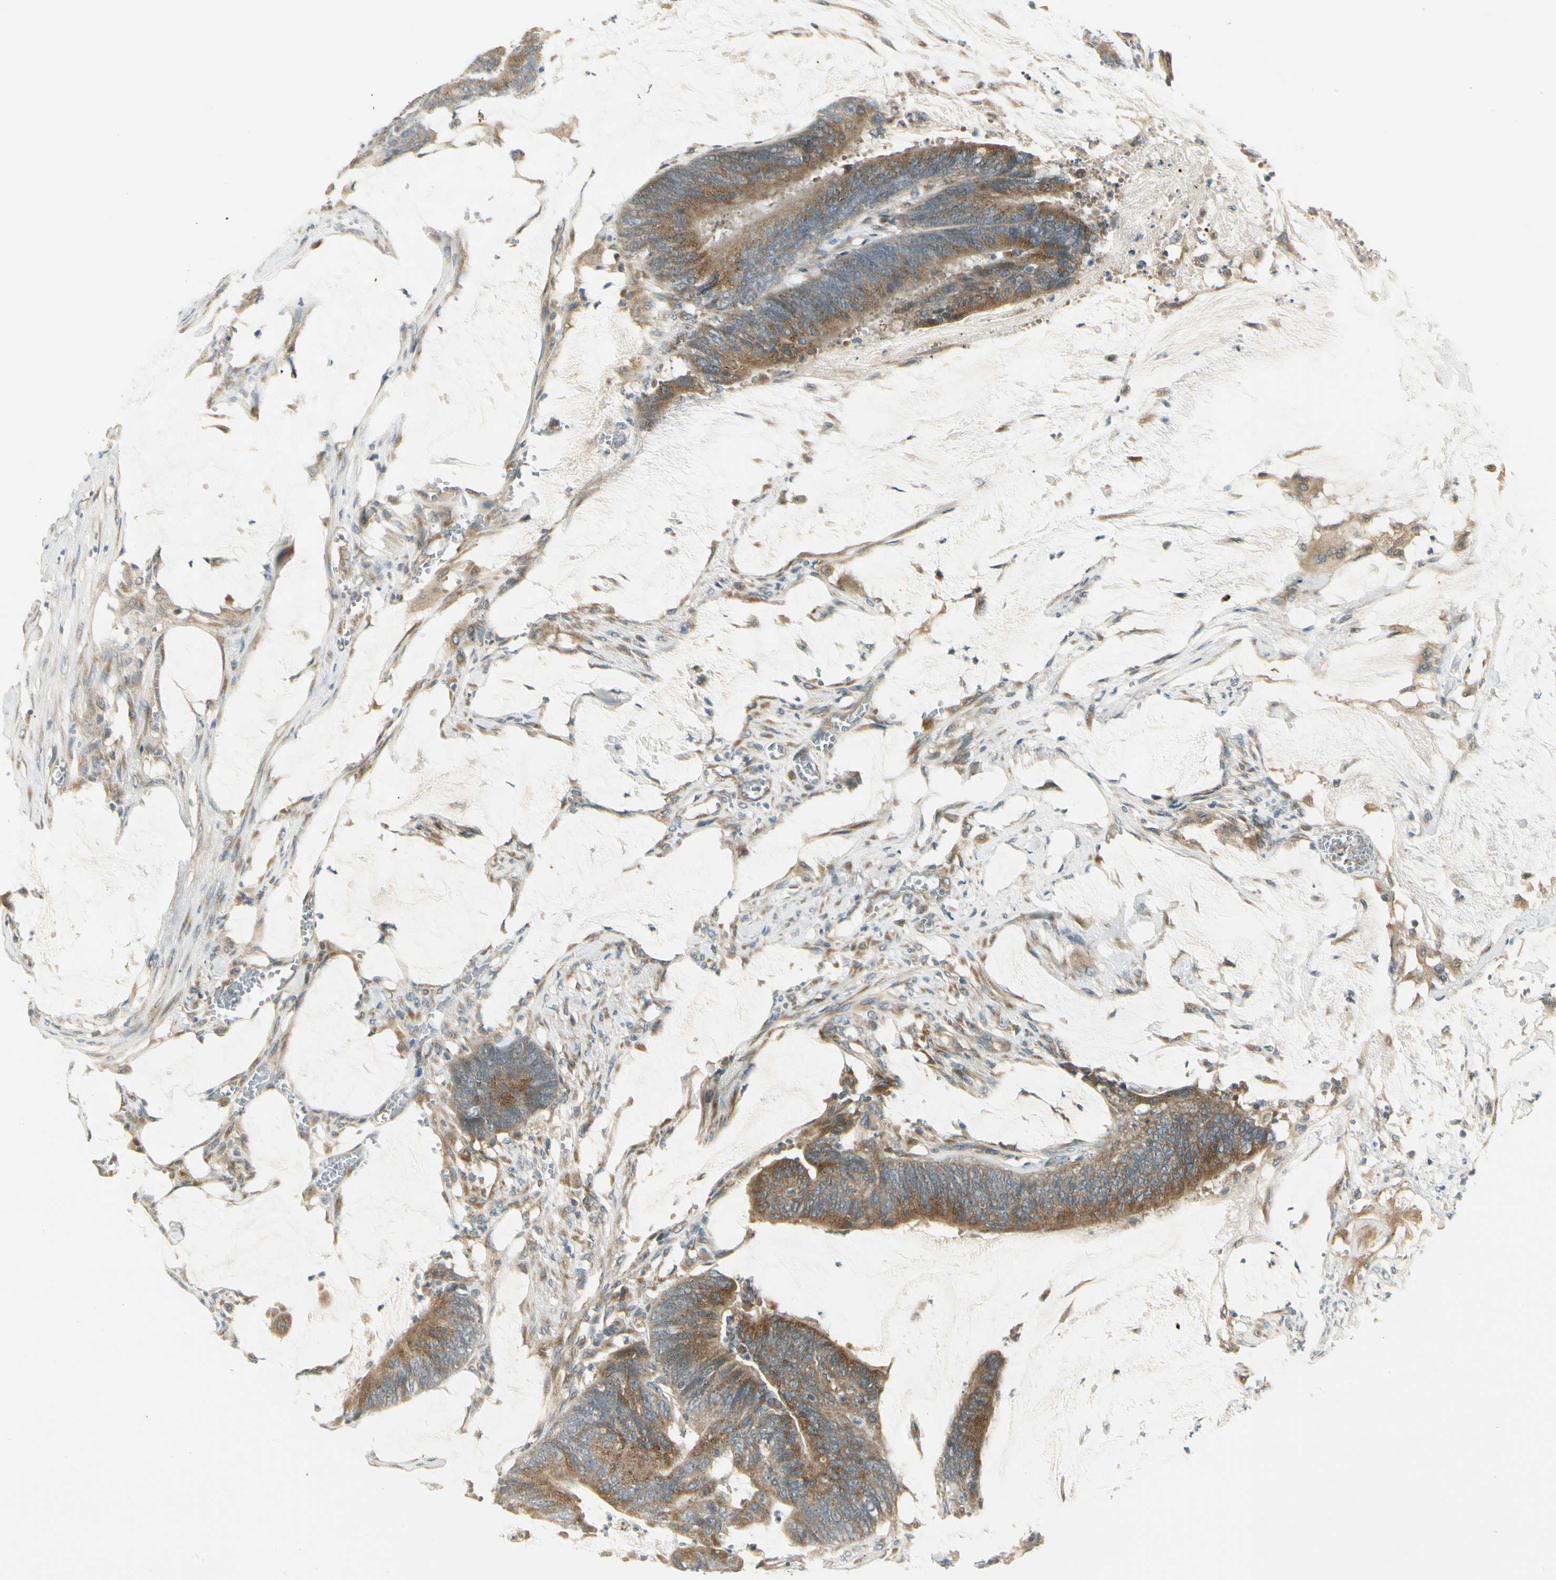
{"staining": {"intensity": "strong", "quantity": ">75%", "location": "cytoplasmic/membranous"}, "tissue": "colorectal cancer", "cell_type": "Tumor cells", "image_type": "cancer", "snomed": [{"axis": "morphology", "description": "Adenocarcinoma, NOS"}, {"axis": "topography", "description": "Rectum"}], "caption": "High-power microscopy captured an immunohistochemistry (IHC) micrograph of colorectal cancer, revealing strong cytoplasmic/membranous positivity in approximately >75% of tumor cells.", "gene": "BNIP1", "patient": {"sex": "female", "age": 66}}